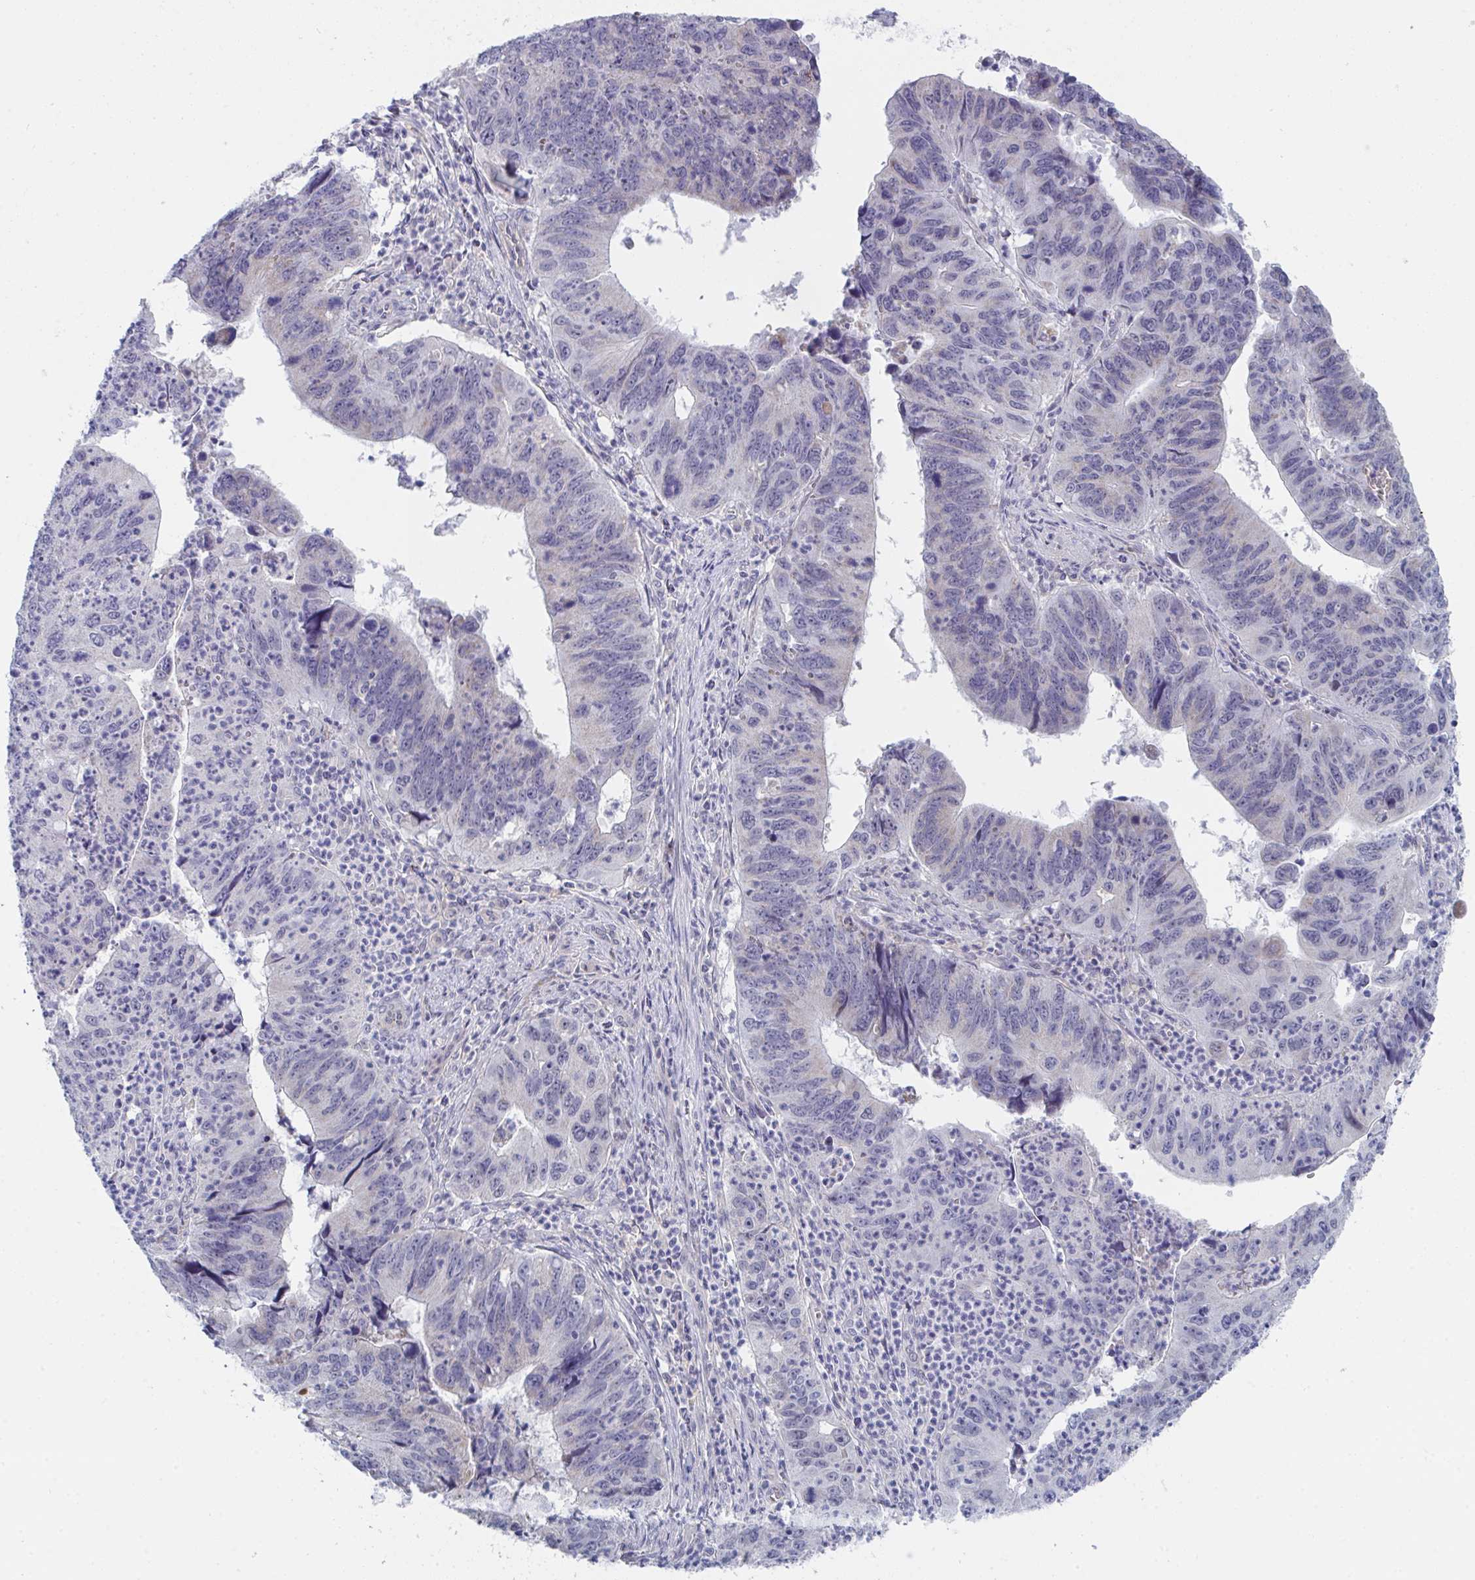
{"staining": {"intensity": "negative", "quantity": "none", "location": "none"}, "tissue": "stomach cancer", "cell_type": "Tumor cells", "image_type": "cancer", "snomed": [{"axis": "morphology", "description": "Adenocarcinoma, NOS"}, {"axis": "topography", "description": "Stomach"}], "caption": "Image shows no protein positivity in tumor cells of stomach cancer tissue.", "gene": "VWDE", "patient": {"sex": "male", "age": 59}}